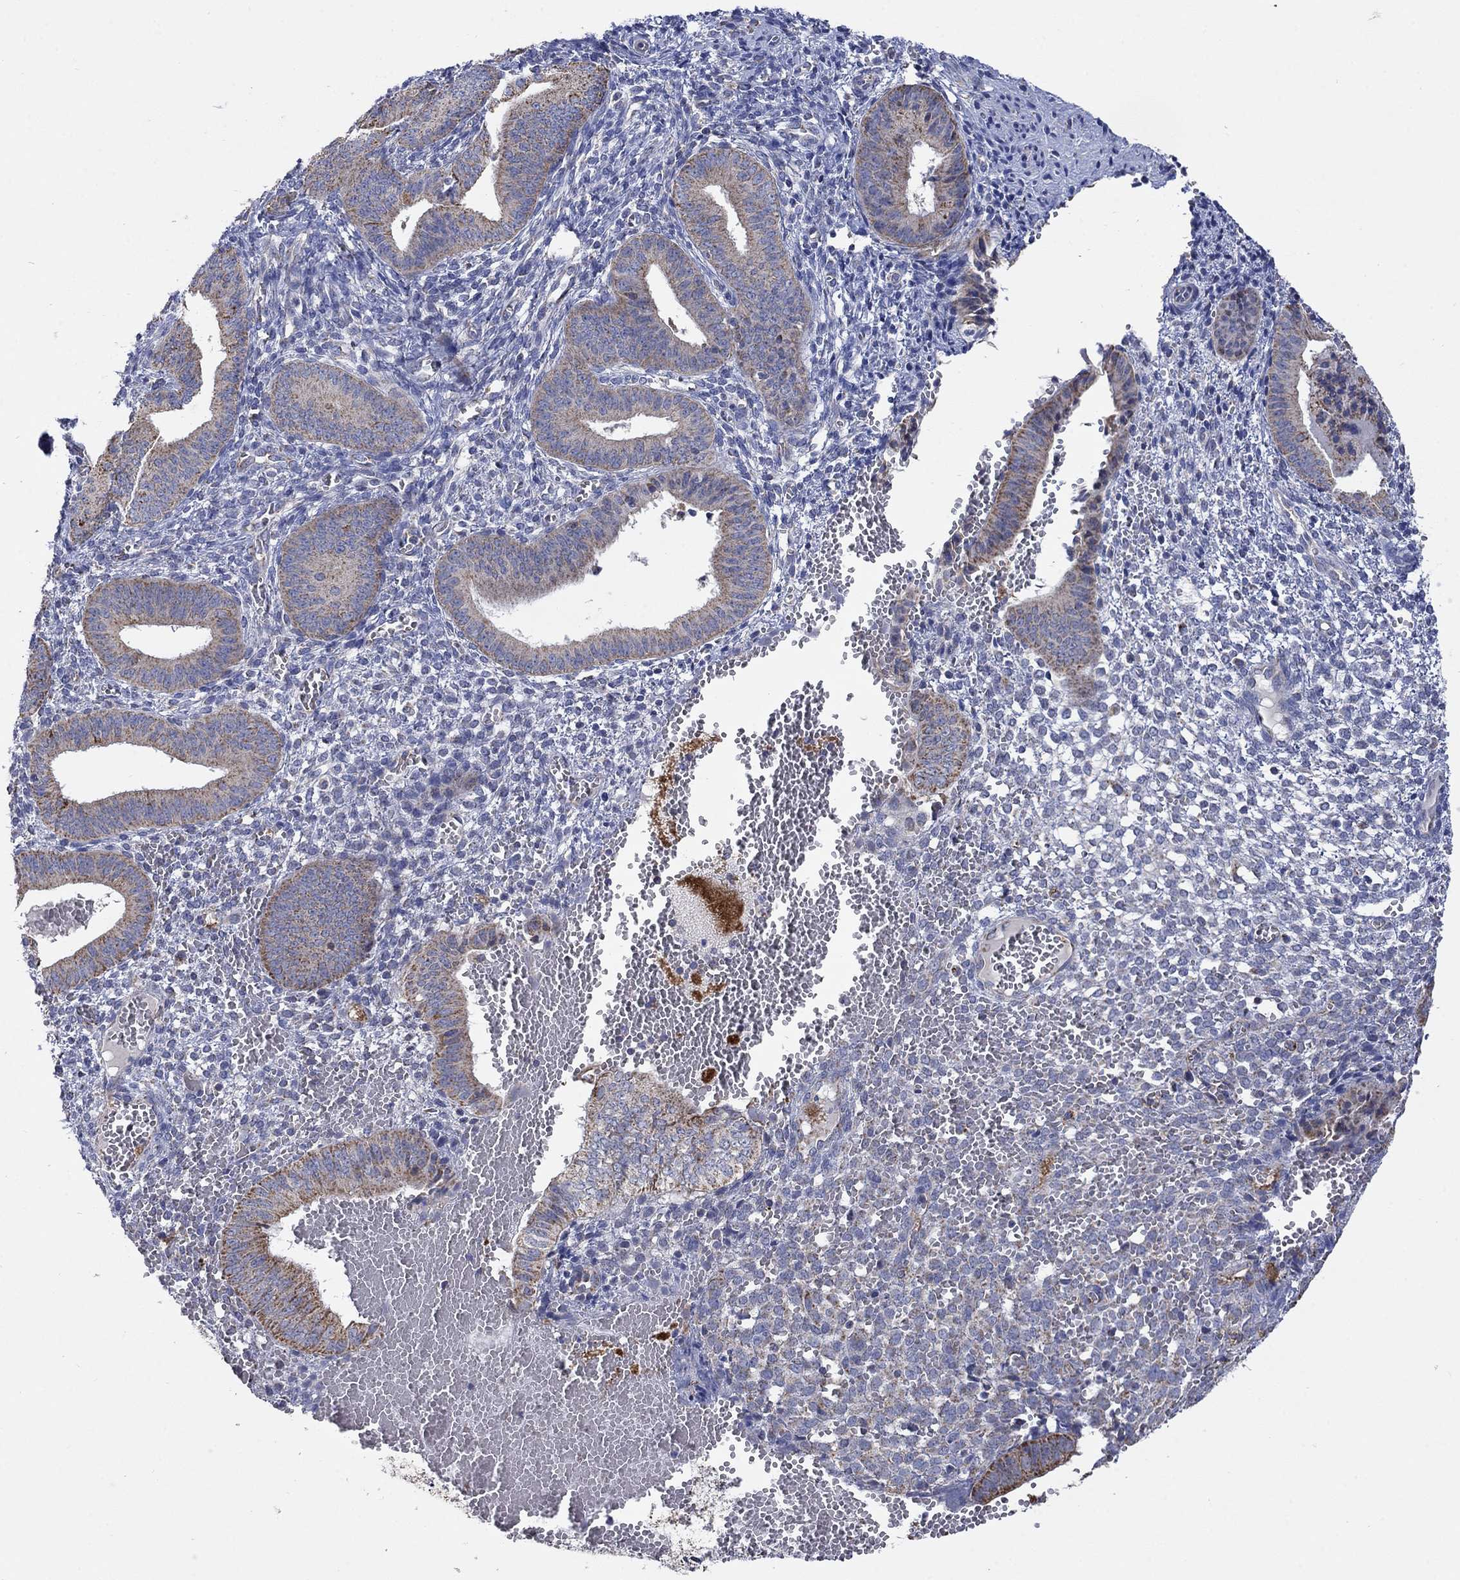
{"staining": {"intensity": "negative", "quantity": "none", "location": "none"}, "tissue": "endometrium", "cell_type": "Cells in endometrial stroma", "image_type": "normal", "snomed": [{"axis": "morphology", "description": "Normal tissue, NOS"}, {"axis": "topography", "description": "Endometrium"}], "caption": "This is a image of immunohistochemistry staining of normal endometrium, which shows no expression in cells in endometrial stroma. The staining is performed using DAB brown chromogen with nuclei counter-stained in using hematoxylin.", "gene": "HPS5", "patient": {"sex": "female", "age": 42}}